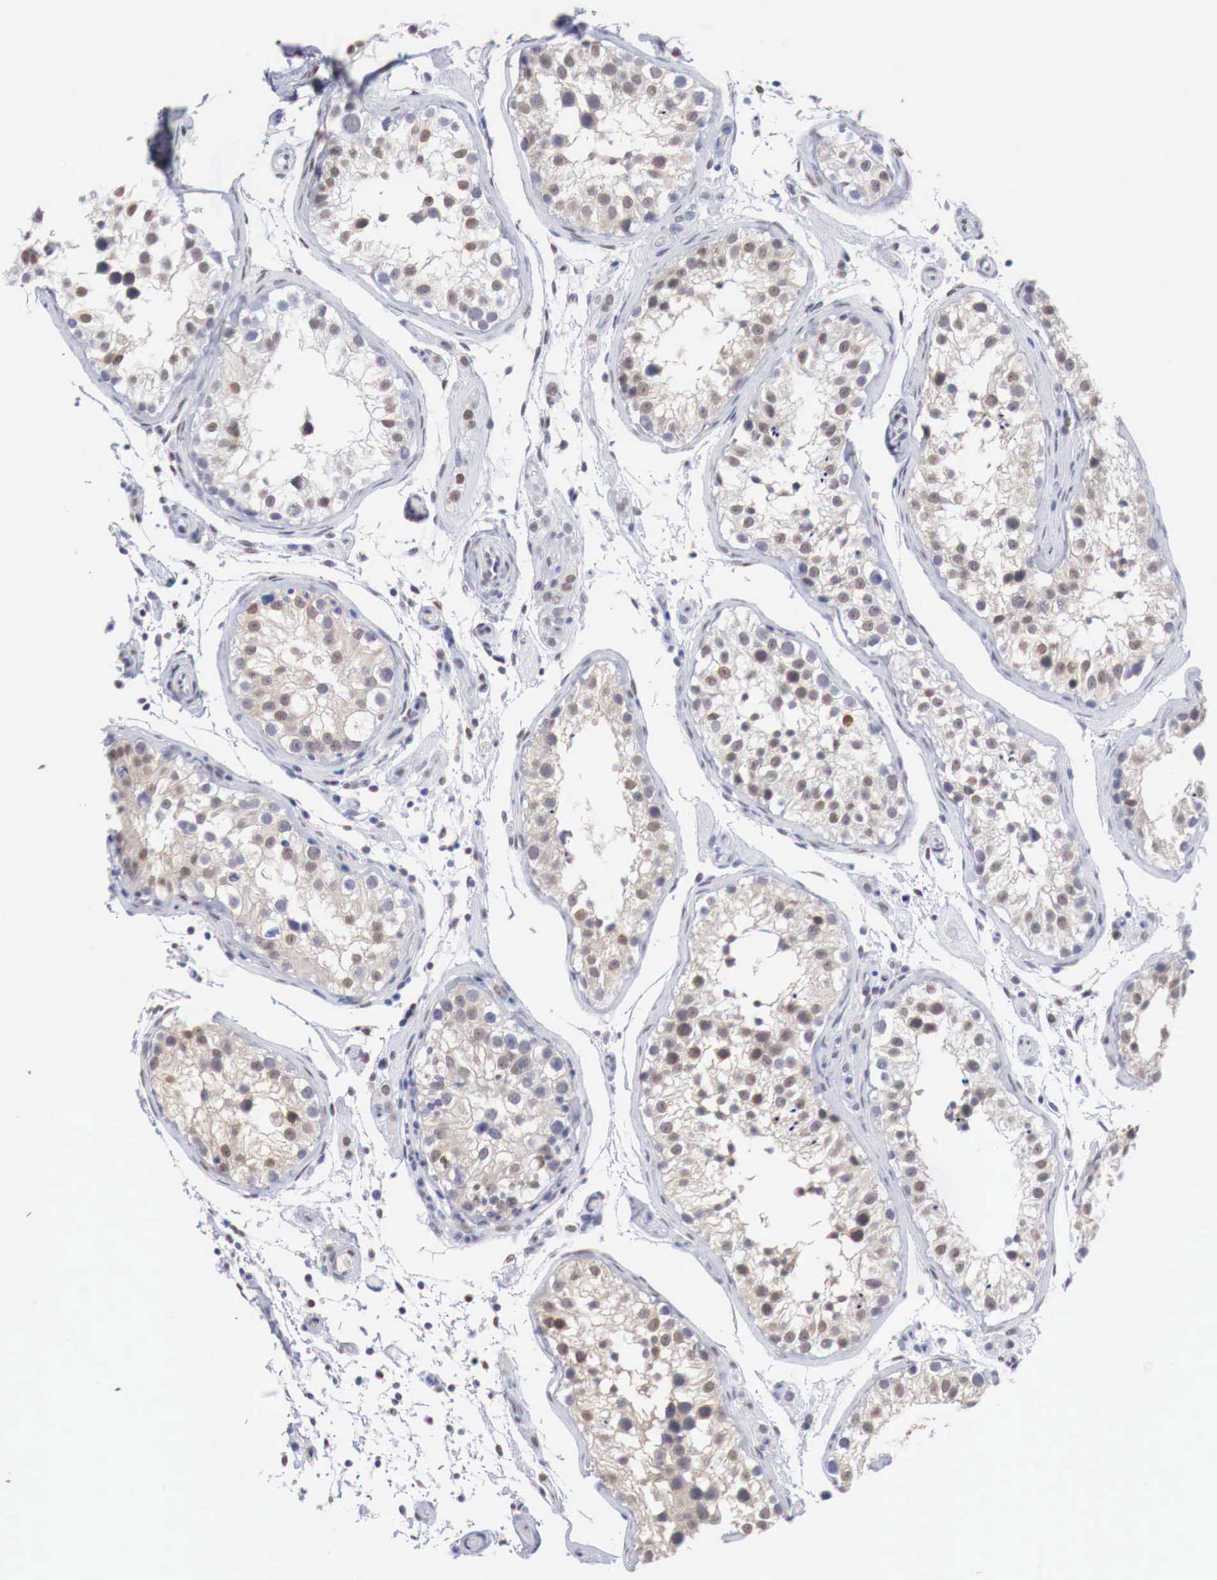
{"staining": {"intensity": "weak", "quantity": "<25%", "location": "cytoplasmic/membranous,nuclear"}, "tissue": "testis", "cell_type": "Cells in seminiferous ducts", "image_type": "normal", "snomed": [{"axis": "morphology", "description": "Normal tissue, NOS"}, {"axis": "topography", "description": "Testis"}], "caption": "An IHC micrograph of normal testis is shown. There is no staining in cells in seminiferous ducts of testis.", "gene": "FOXP2", "patient": {"sex": "male", "age": 24}}